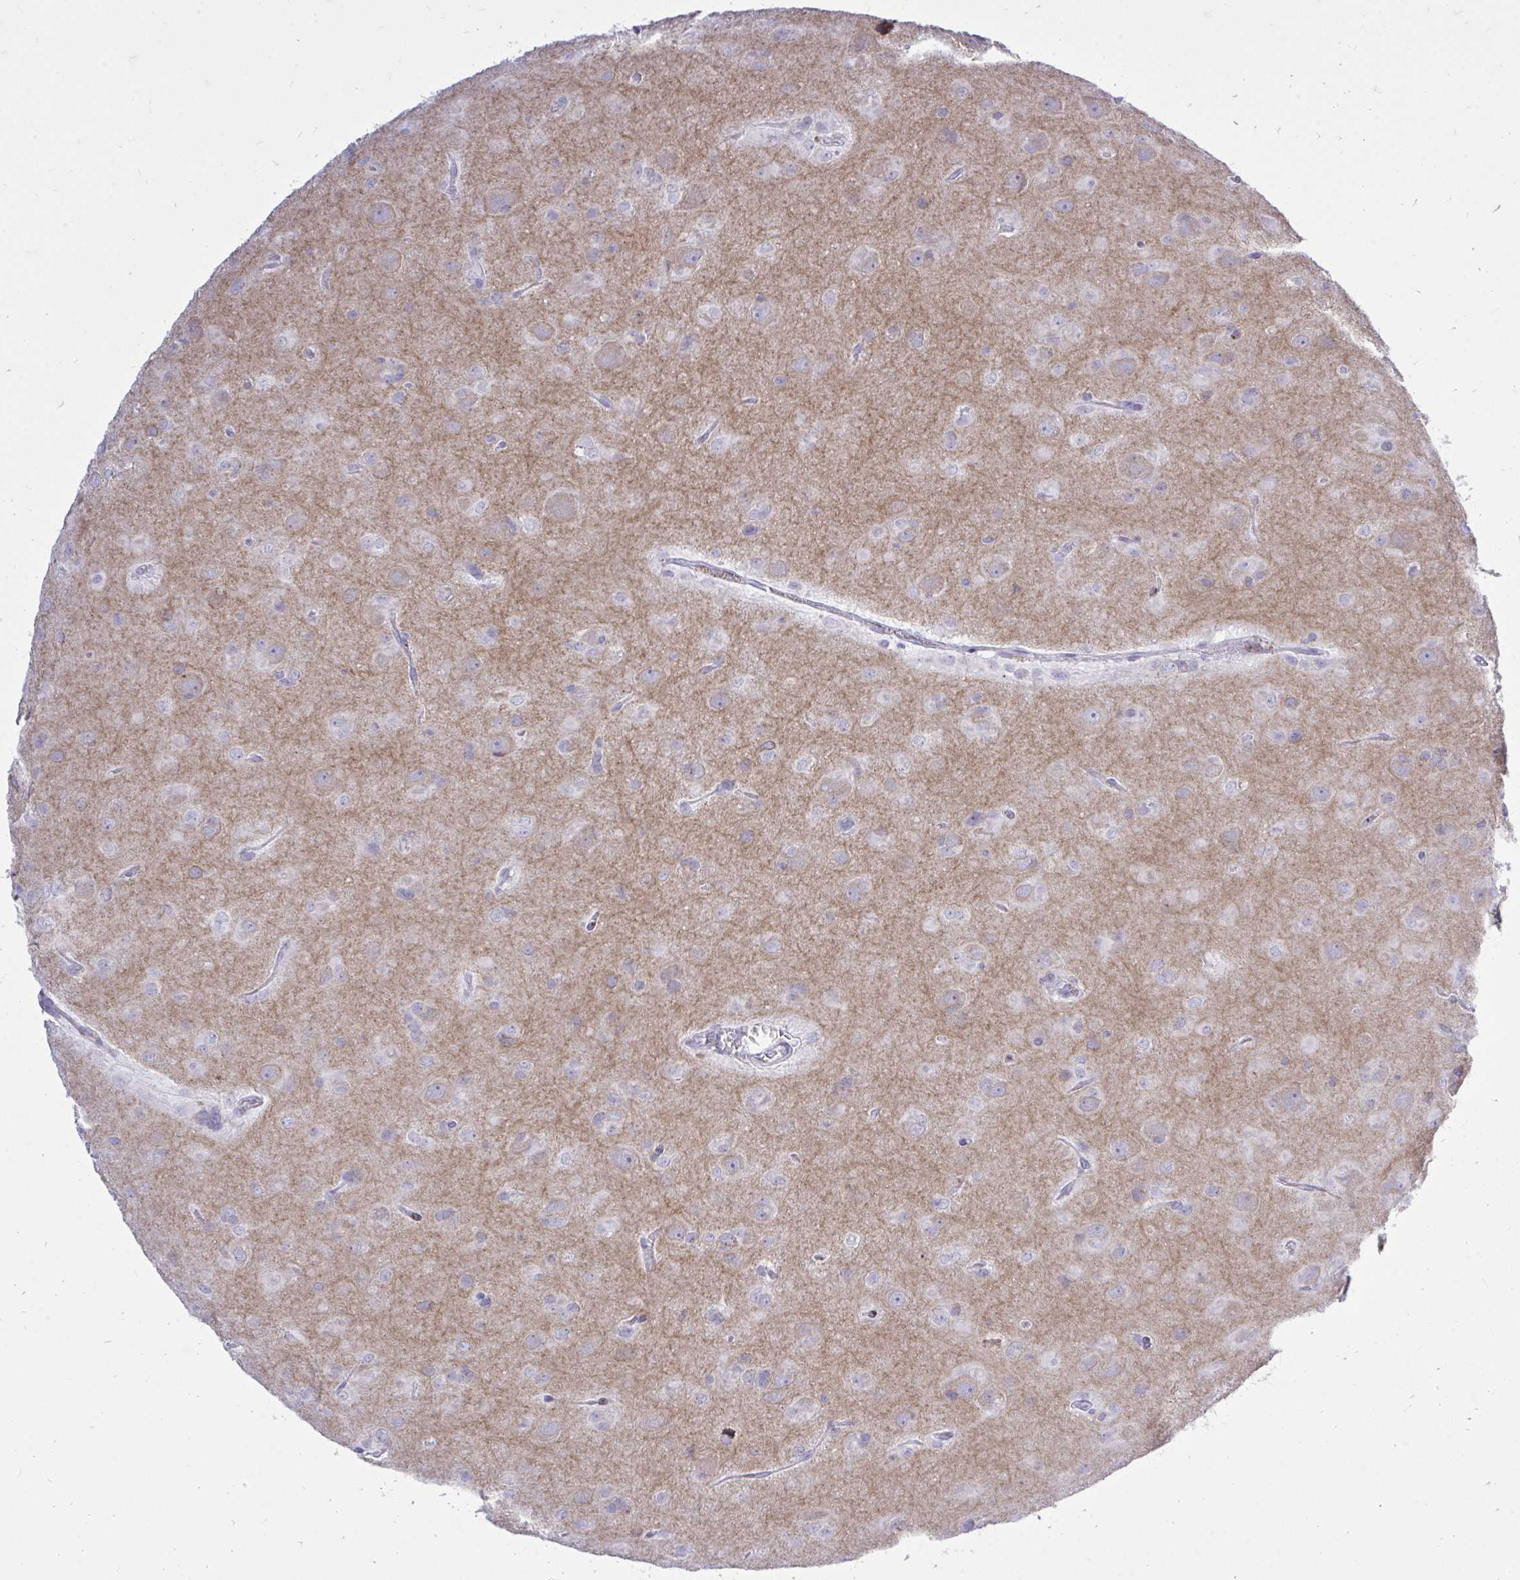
{"staining": {"intensity": "negative", "quantity": "none", "location": "none"}, "tissue": "glioma", "cell_type": "Tumor cells", "image_type": "cancer", "snomed": [{"axis": "morphology", "description": "Glioma, malignant, Low grade"}, {"axis": "topography", "description": "Brain"}], "caption": "An image of glioma stained for a protein displays no brown staining in tumor cells.", "gene": "GABRA1", "patient": {"sex": "male", "age": 58}}